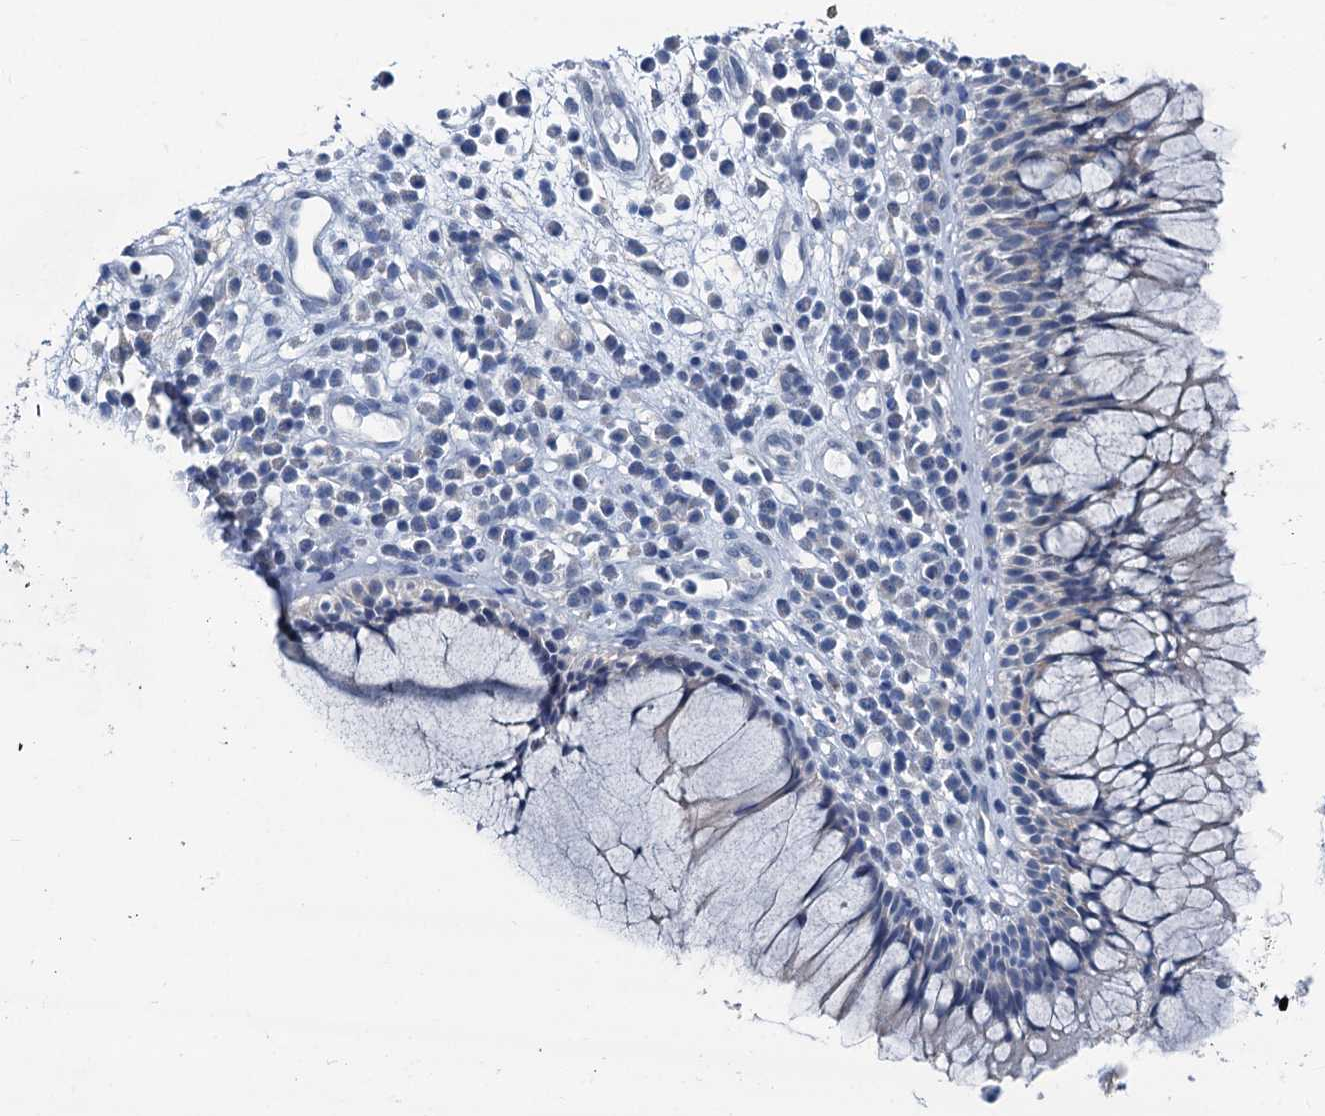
{"staining": {"intensity": "negative", "quantity": "none", "location": "none"}, "tissue": "nasopharynx", "cell_type": "Respiratory epithelial cells", "image_type": "normal", "snomed": [{"axis": "morphology", "description": "Normal tissue, NOS"}, {"axis": "morphology", "description": "Inflammation, NOS"}, {"axis": "topography", "description": "Nasopharynx"}], "caption": "A micrograph of nasopharynx stained for a protein shows no brown staining in respiratory epithelial cells.", "gene": "MIOX", "patient": {"sex": "male", "age": 70}}